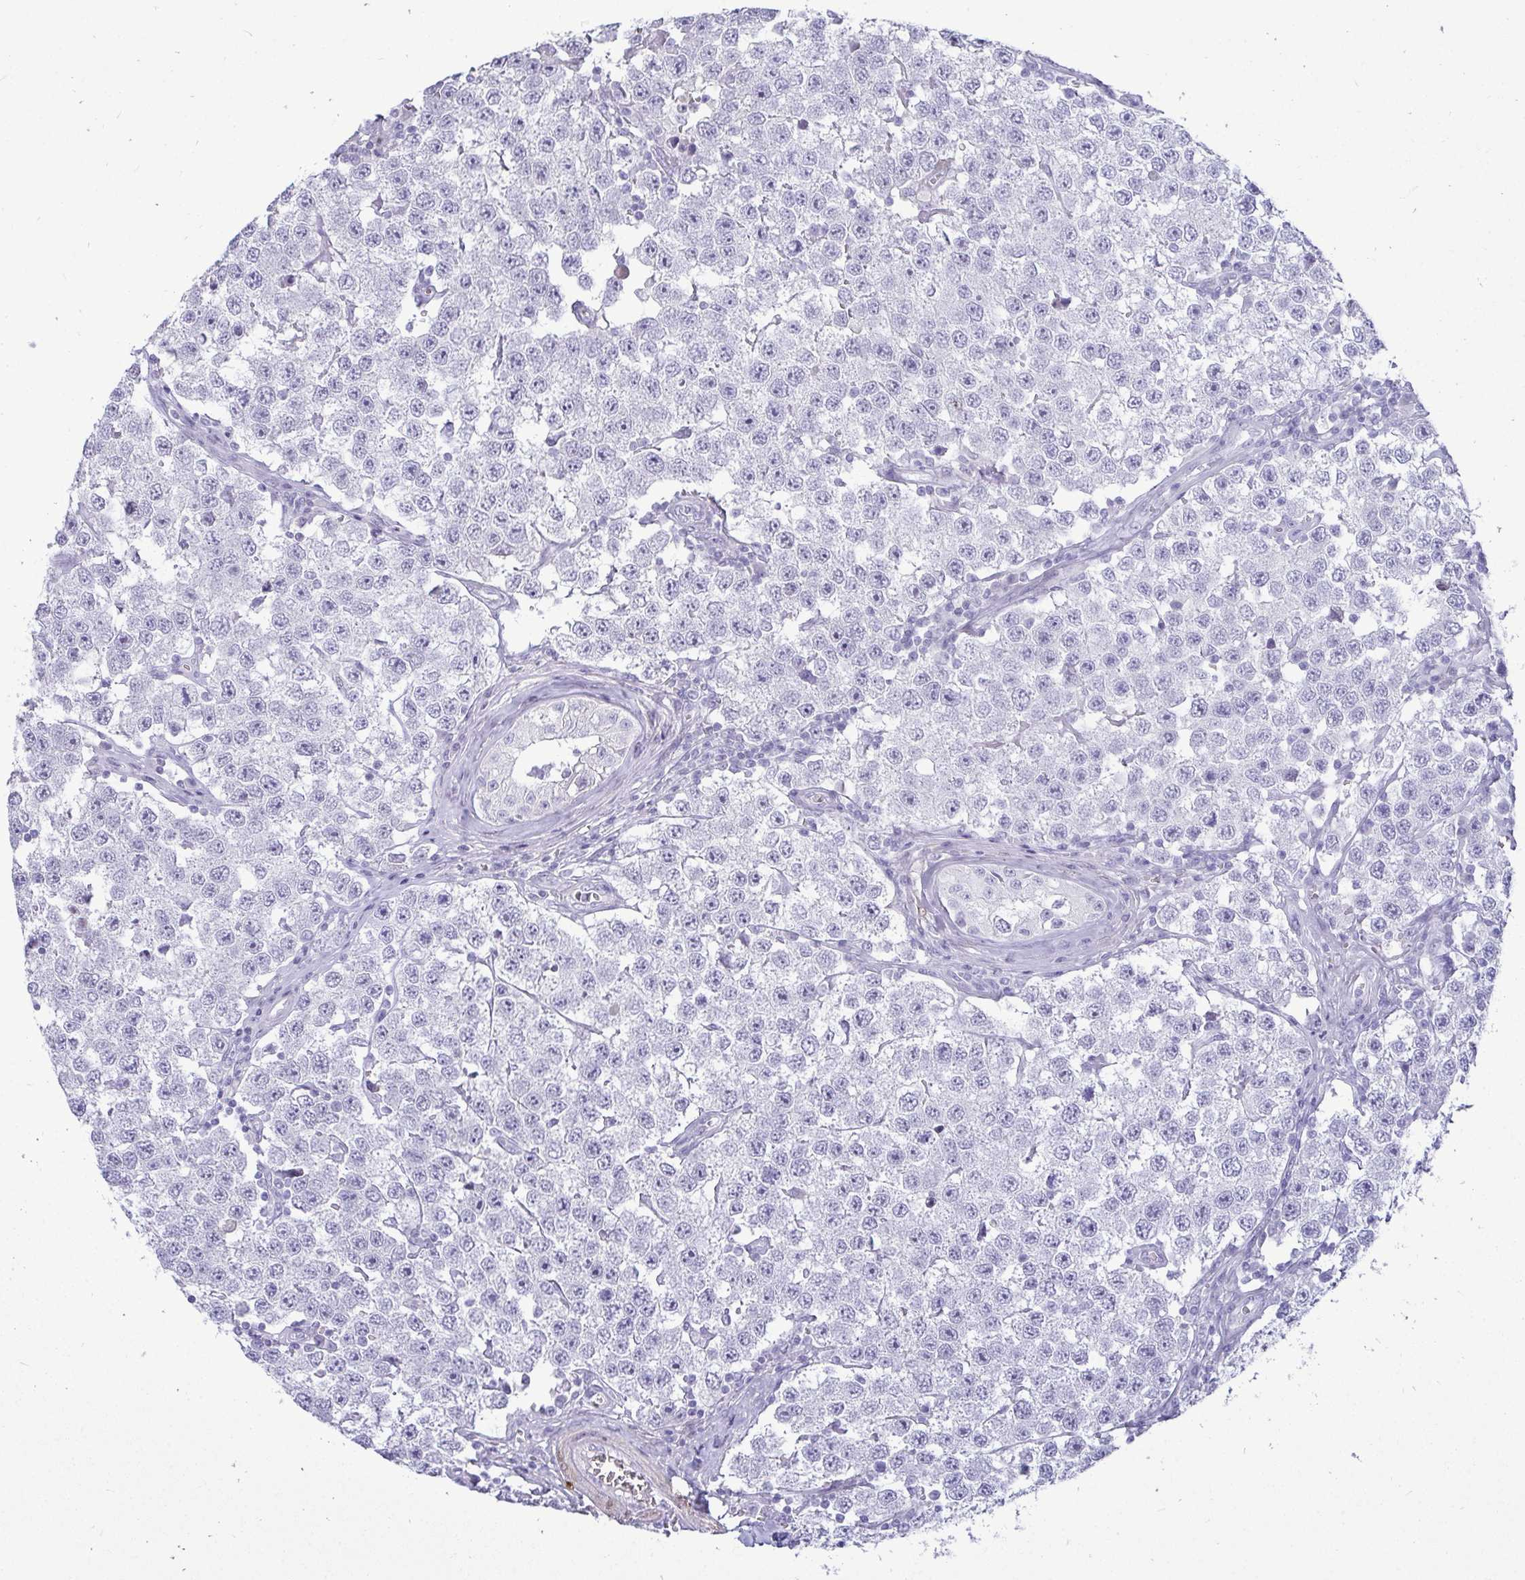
{"staining": {"intensity": "negative", "quantity": "none", "location": "none"}, "tissue": "testis cancer", "cell_type": "Tumor cells", "image_type": "cancer", "snomed": [{"axis": "morphology", "description": "Seminoma, NOS"}, {"axis": "topography", "description": "Testis"}], "caption": "IHC histopathology image of testis seminoma stained for a protein (brown), which shows no staining in tumor cells.", "gene": "HSPB6", "patient": {"sex": "male", "age": 34}}